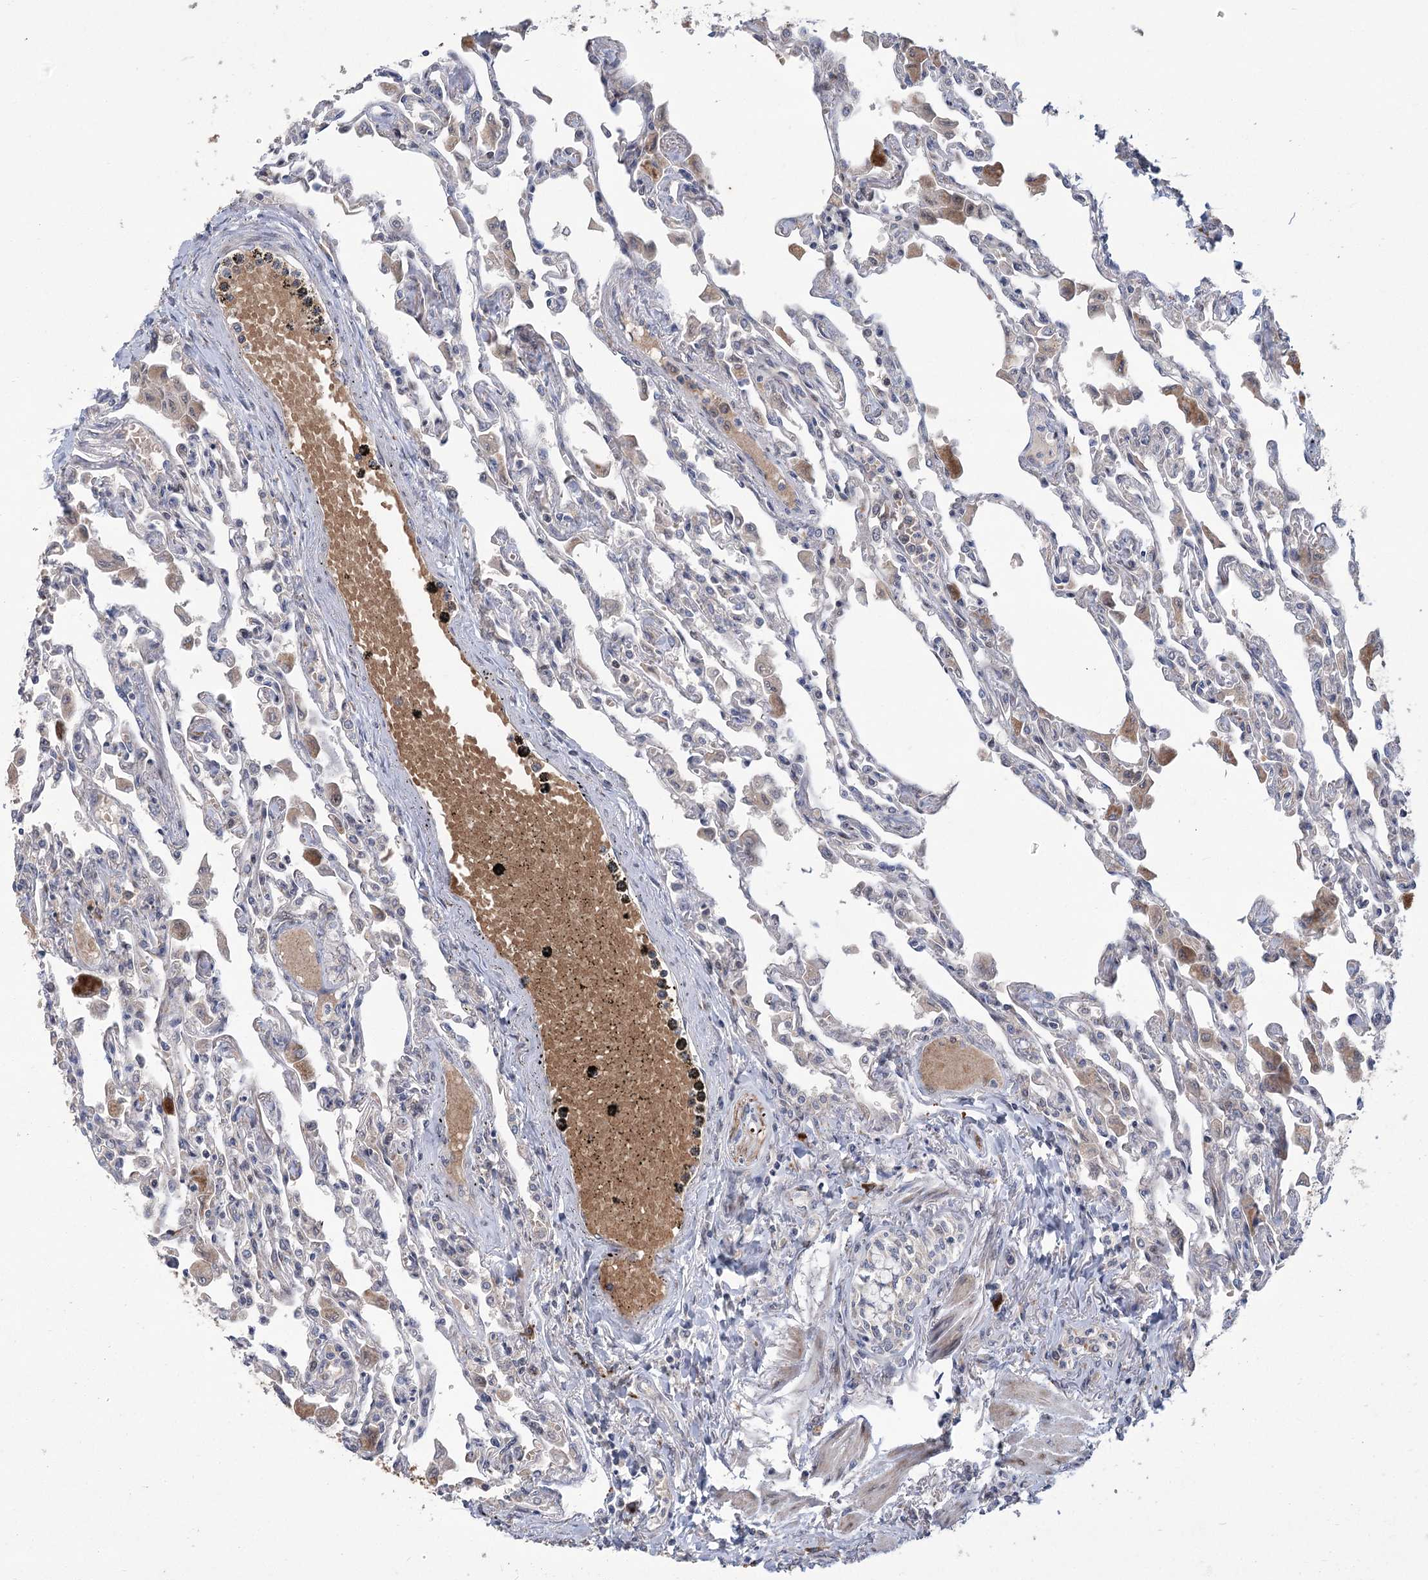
{"staining": {"intensity": "weak", "quantity": "<25%", "location": "cytoplasmic/membranous"}, "tissue": "lung", "cell_type": "Alveolar cells", "image_type": "normal", "snomed": [{"axis": "morphology", "description": "Normal tissue, NOS"}, {"axis": "topography", "description": "Bronchus"}, {"axis": "topography", "description": "Lung"}], "caption": "This is an immunohistochemistry (IHC) image of benign lung. There is no staining in alveolar cells.", "gene": "GCNT4", "patient": {"sex": "female", "age": 49}}